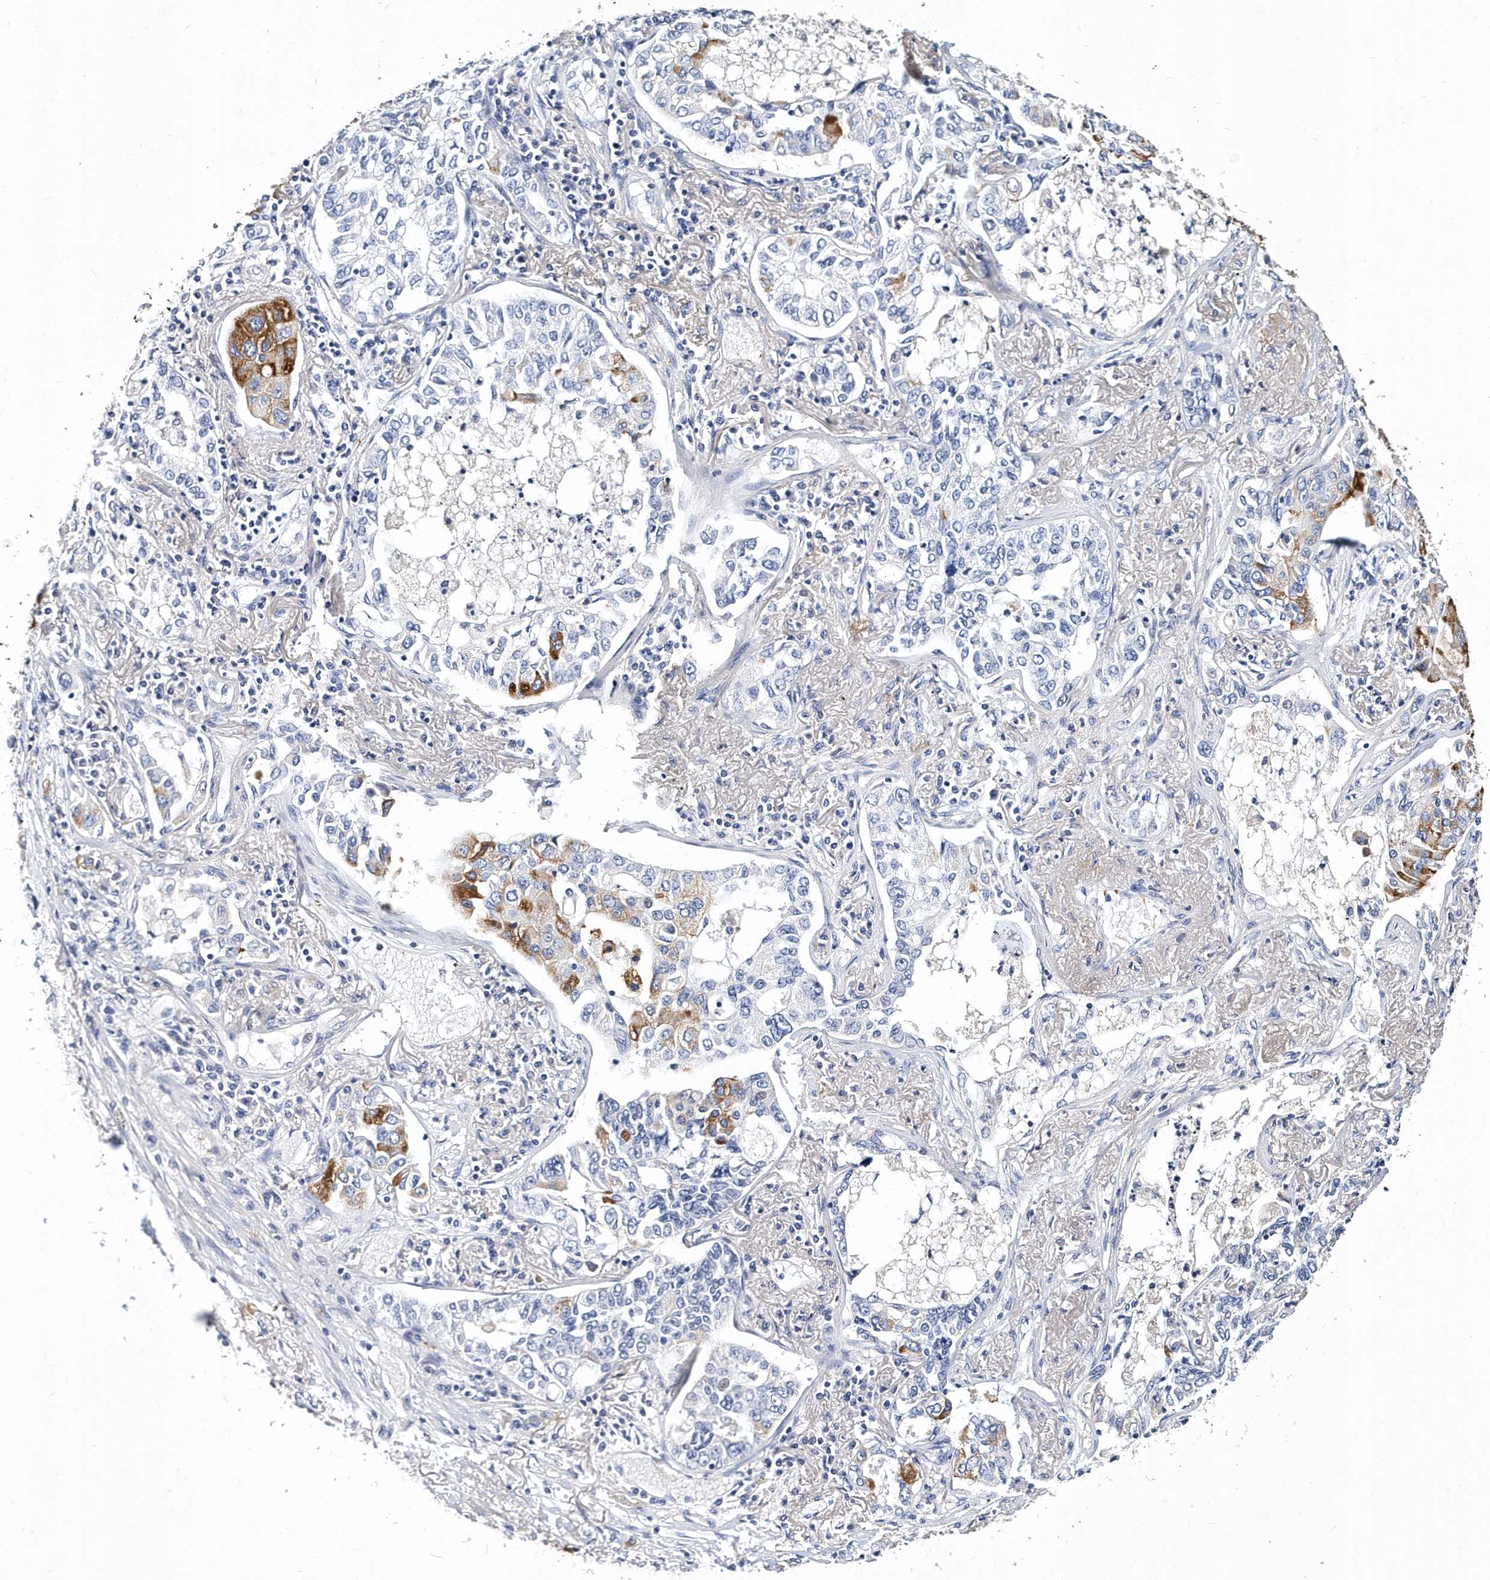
{"staining": {"intensity": "moderate", "quantity": "<25%", "location": "cytoplasmic/membranous"}, "tissue": "lung cancer", "cell_type": "Tumor cells", "image_type": "cancer", "snomed": [{"axis": "morphology", "description": "Adenocarcinoma, NOS"}, {"axis": "topography", "description": "Lung"}], "caption": "About <25% of tumor cells in human lung adenocarcinoma reveal moderate cytoplasmic/membranous protein positivity as visualized by brown immunohistochemical staining.", "gene": "ITGA2B", "patient": {"sex": "male", "age": 49}}